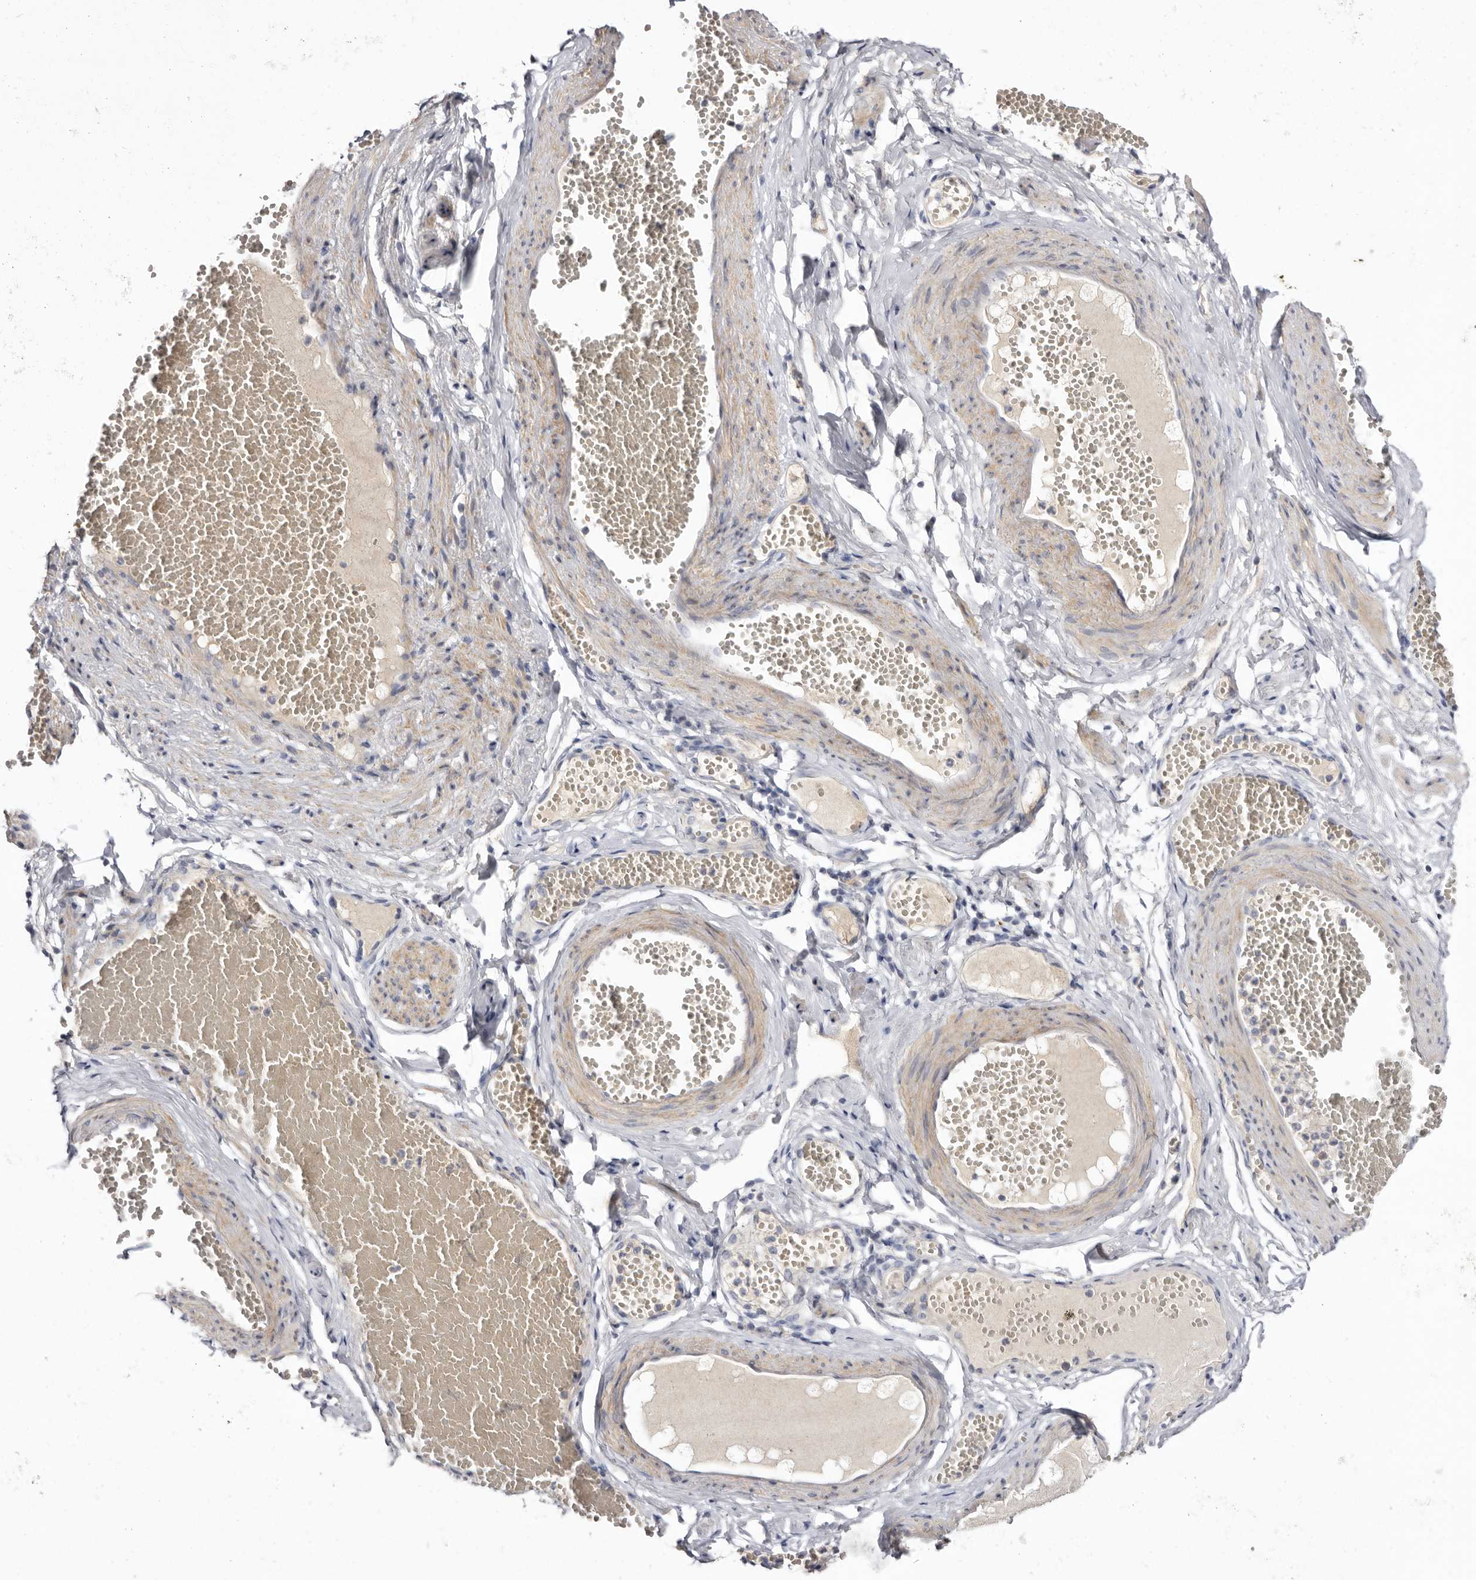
{"staining": {"intensity": "negative", "quantity": "none", "location": "none"}, "tissue": "adipose tissue", "cell_type": "Adipocytes", "image_type": "normal", "snomed": [{"axis": "morphology", "description": "Normal tissue, NOS"}, {"axis": "topography", "description": "Smooth muscle"}, {"axis": "topography", "description": "Peripheral nerve tissue"}], "caption": "Immunohistochemical staining of unremarkable adipose tissue shows no significant expression in adipocytes.", "gene": "S1PR5", "patient": {"sex": "female", "age": 39}}